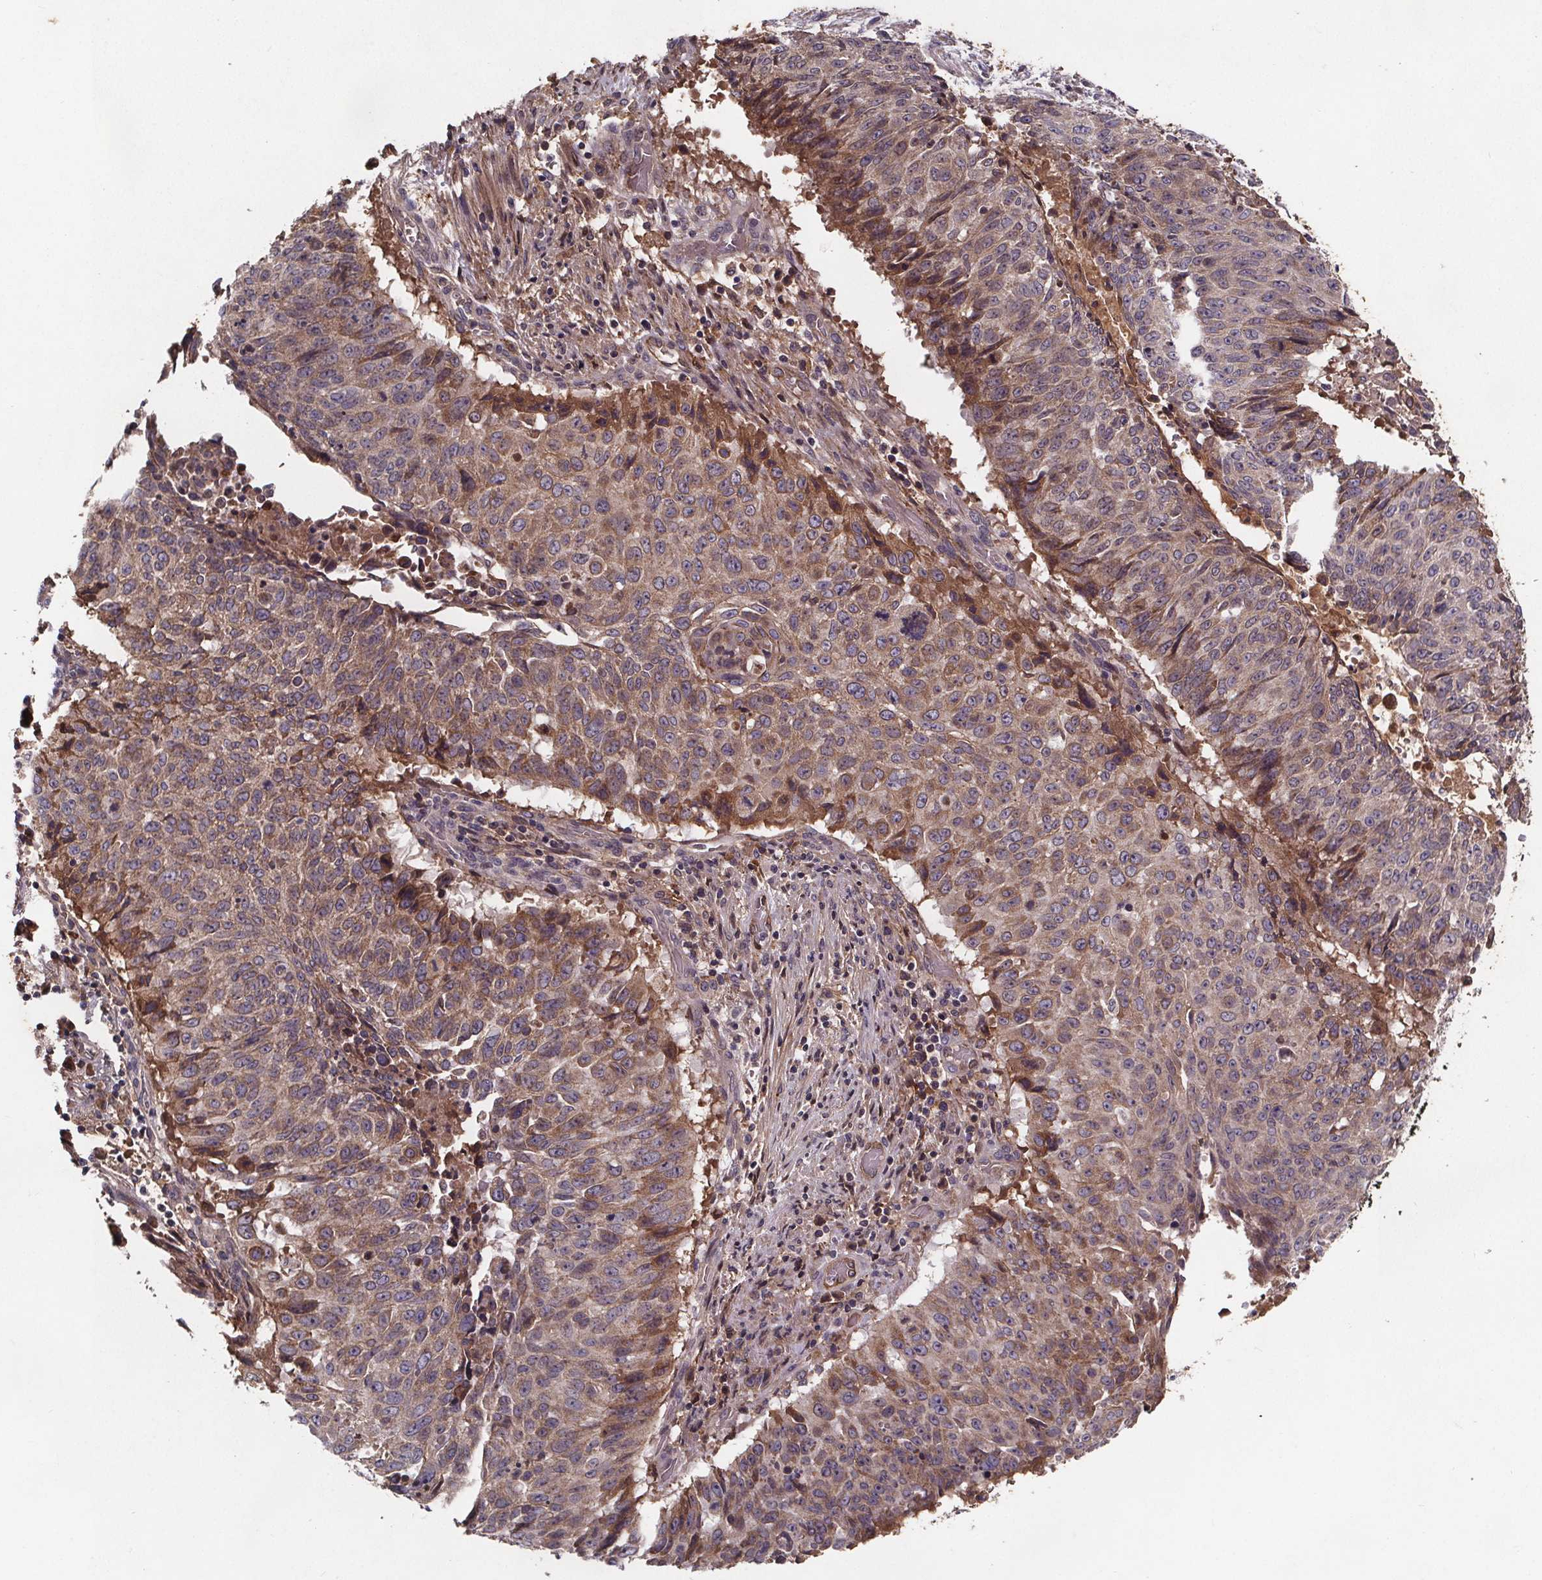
{"staining": {"intensity": "moderate", "quantity": "25%-75%", "location": "cytoplasmic/membranous"}, "tissue": "lung cancer", "cell_type": "Tumor cells", "image_type": "cancer", "snomed": [{"axis": "morphology", "description": "Normal tissue, NOS"}, {"axis": "morphology", "description": "Squamous cell carcinoma, NOS"}, {"axis": "topography", "description": "Bronchus"}, {"axis": "topography", "description": "Lung"}], "caption": "Immunohistochemical staining of human lung cancer (squamous cell carcinoma) displays moderate cytoplasmic/membranous protein expression in approximately 25%-75% of tumor cells.", "gene": "FASTKD3", "patient": {"sex": "male", "age": 64}}